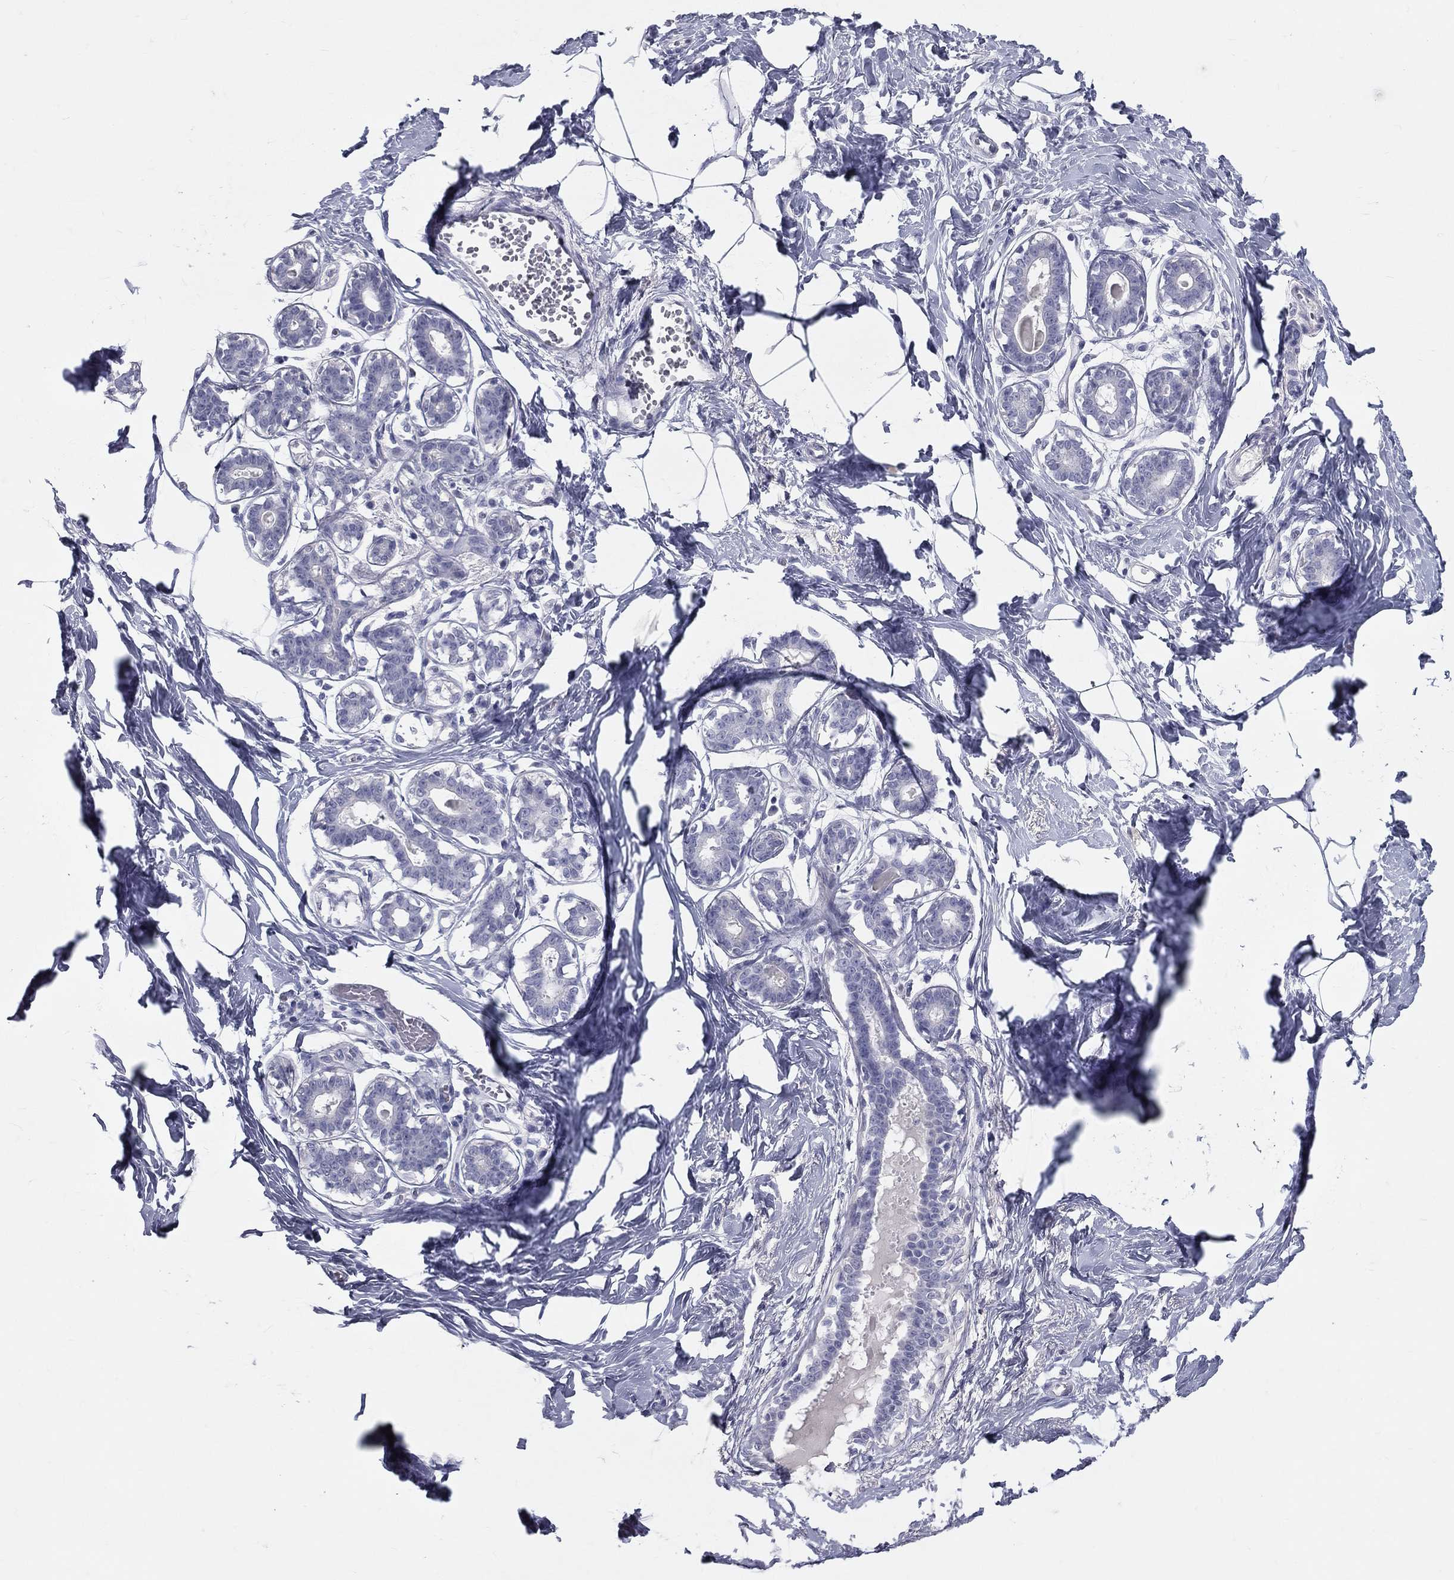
{"staining": {"intensity": "negative", "quantity": "none", "location": "none"}, "tissue": "breast", "cell_type": "Adipocytes", "image_type": "normal", "snomed": [{"axis": "morphology", "description": "Normal tissue, NOS"}, {"axis": "morphology", "description": "Lobular carcinoma, in situ"}, {"axis": "topography", "description": "Breast"}], "caption": "The immunohistochemistry (IHC) image has no significant expression in adipocytes of breast. (Immunohistochemistry (ihc), brightfield microscopy, high magnification).", "gene": "TFPI2", "patient": {"sex": "female", "age": 35}}